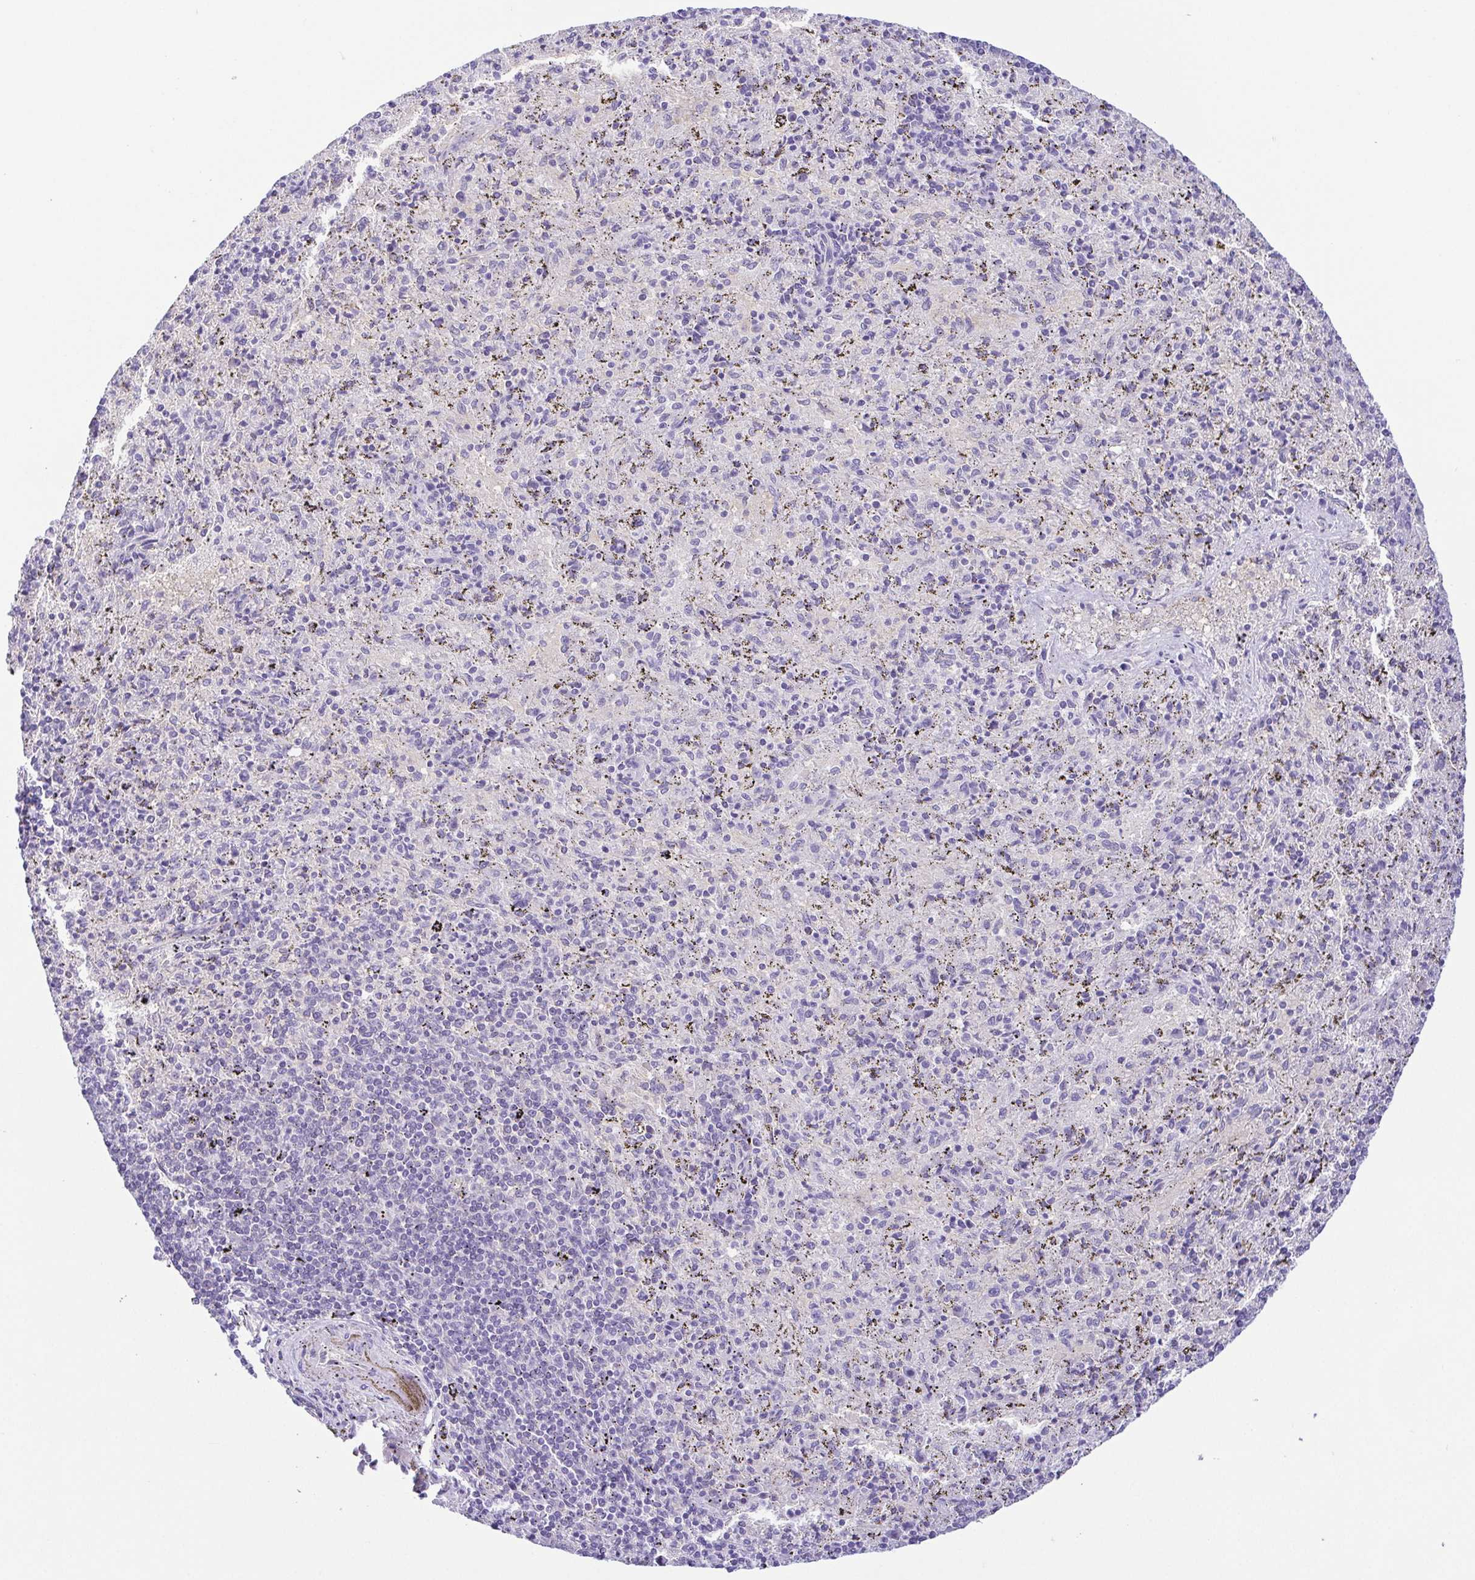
{"staining": {"intensity": "negative", "quantity": "none", "location": "none"}, "tissue": "spleen", "cell_type": "Cells in red pulp", "image_type": "normal", "snomed": [{"axis": "morphology", "description": "Normal tissue, NOS"}, {"axis": "topography", "description": "Spleen"}], "caption": "This is an IHC photomicrograph of benign human spleen. There is no staining in cells in red pulp.", "gene": "EPB42", "patient": {"sex": "male", "age": 57}}